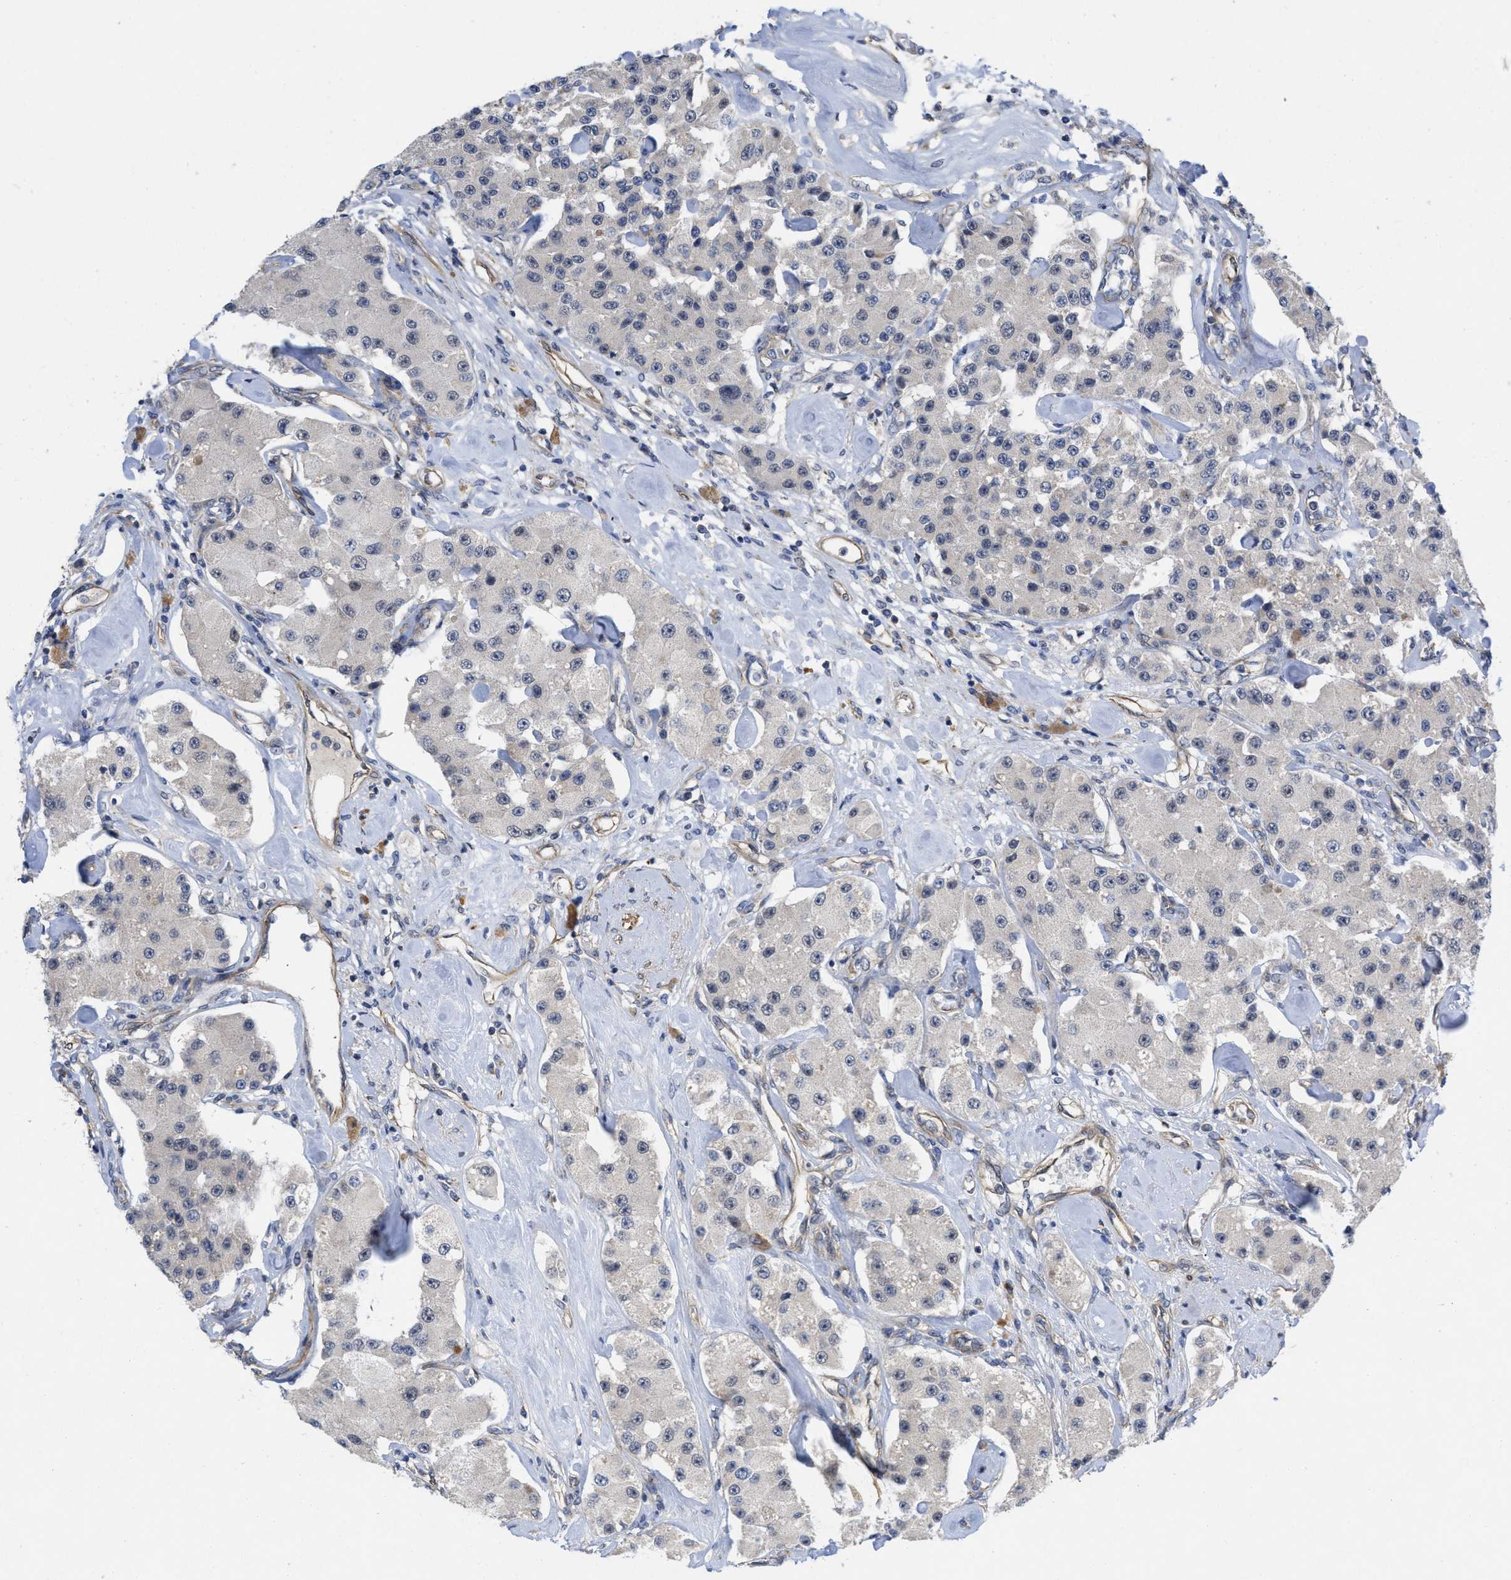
{"staining": {"intensity": "negative", "quantity": "none", "location": "none"}, "tissue": "carcinoid", "cell_type": "Tumor cells", "image_type": "cancer", "snomed": [{"axis": "morphology", "description": "Carcinoid, malignant, NOS"}, {"axis": "topography", "description": "Pancreas"}], "caption": "Immunohistochemical staining of carcinoid shows no significant positivity in tumor cells.", "gene": "ARHGEF26", "patient": {"sex": "male", "age": 41}}